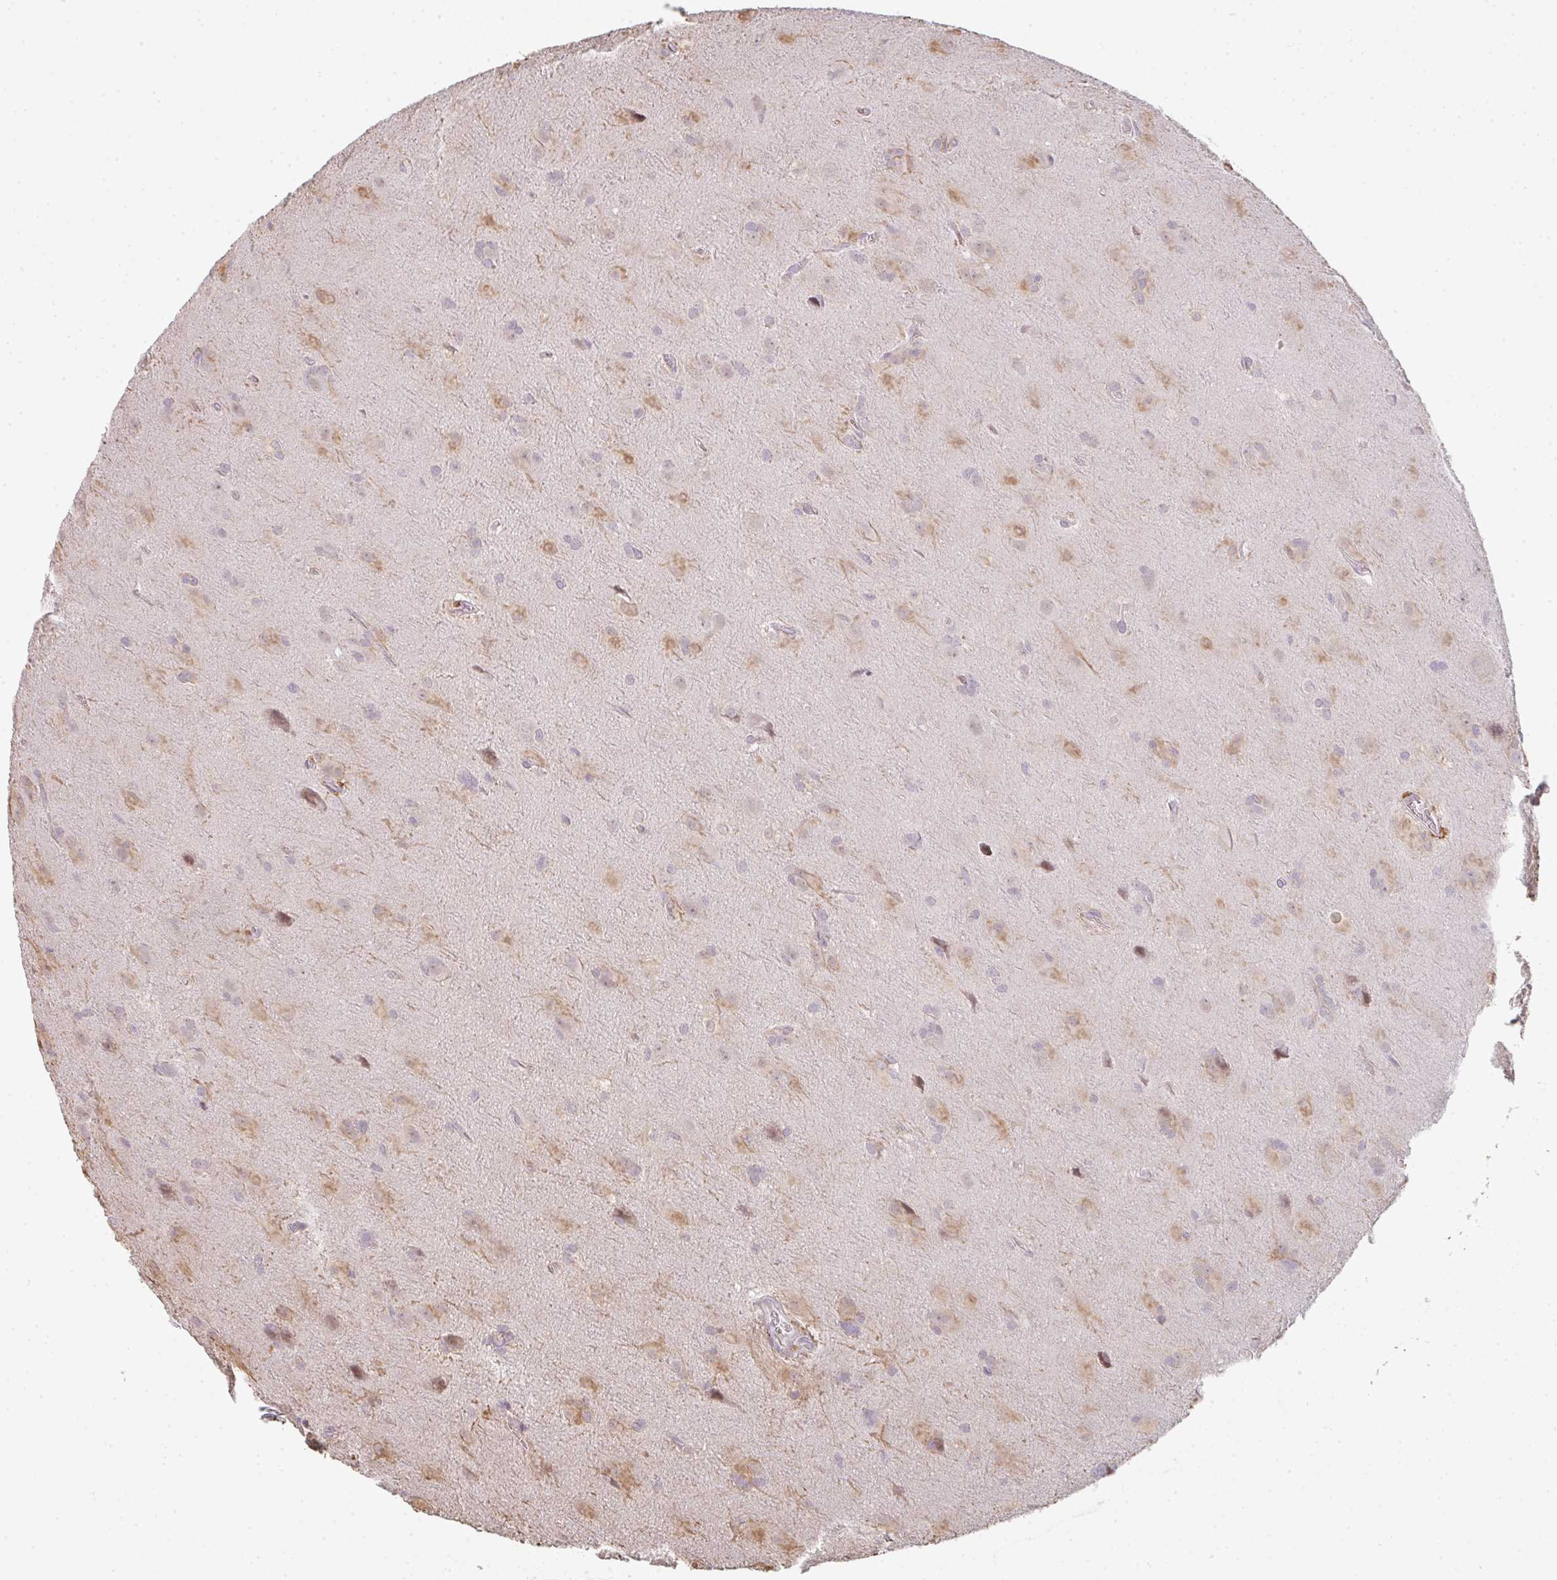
{"staining": {"intensity": "weak", "quantity": "25%-75%", "location": "cytoplasmic/membranous"}, "tissue": "glioma", "cell_type": "Tumor cells", "image_type": "cancer", "snomed": [{"axis": "morphology", "description": "Glioma, malignant, Low grade"}, {"axis": "topography", "description": "Brain"}], "caption": "About 25%-75% of tumor cells in glioma show weak cytoplasmic/membranous protein staining as visualized by brown immunohistochemical staining.", "gene": "TMEM237", "patient": {"sex": "male", "age": 58}}